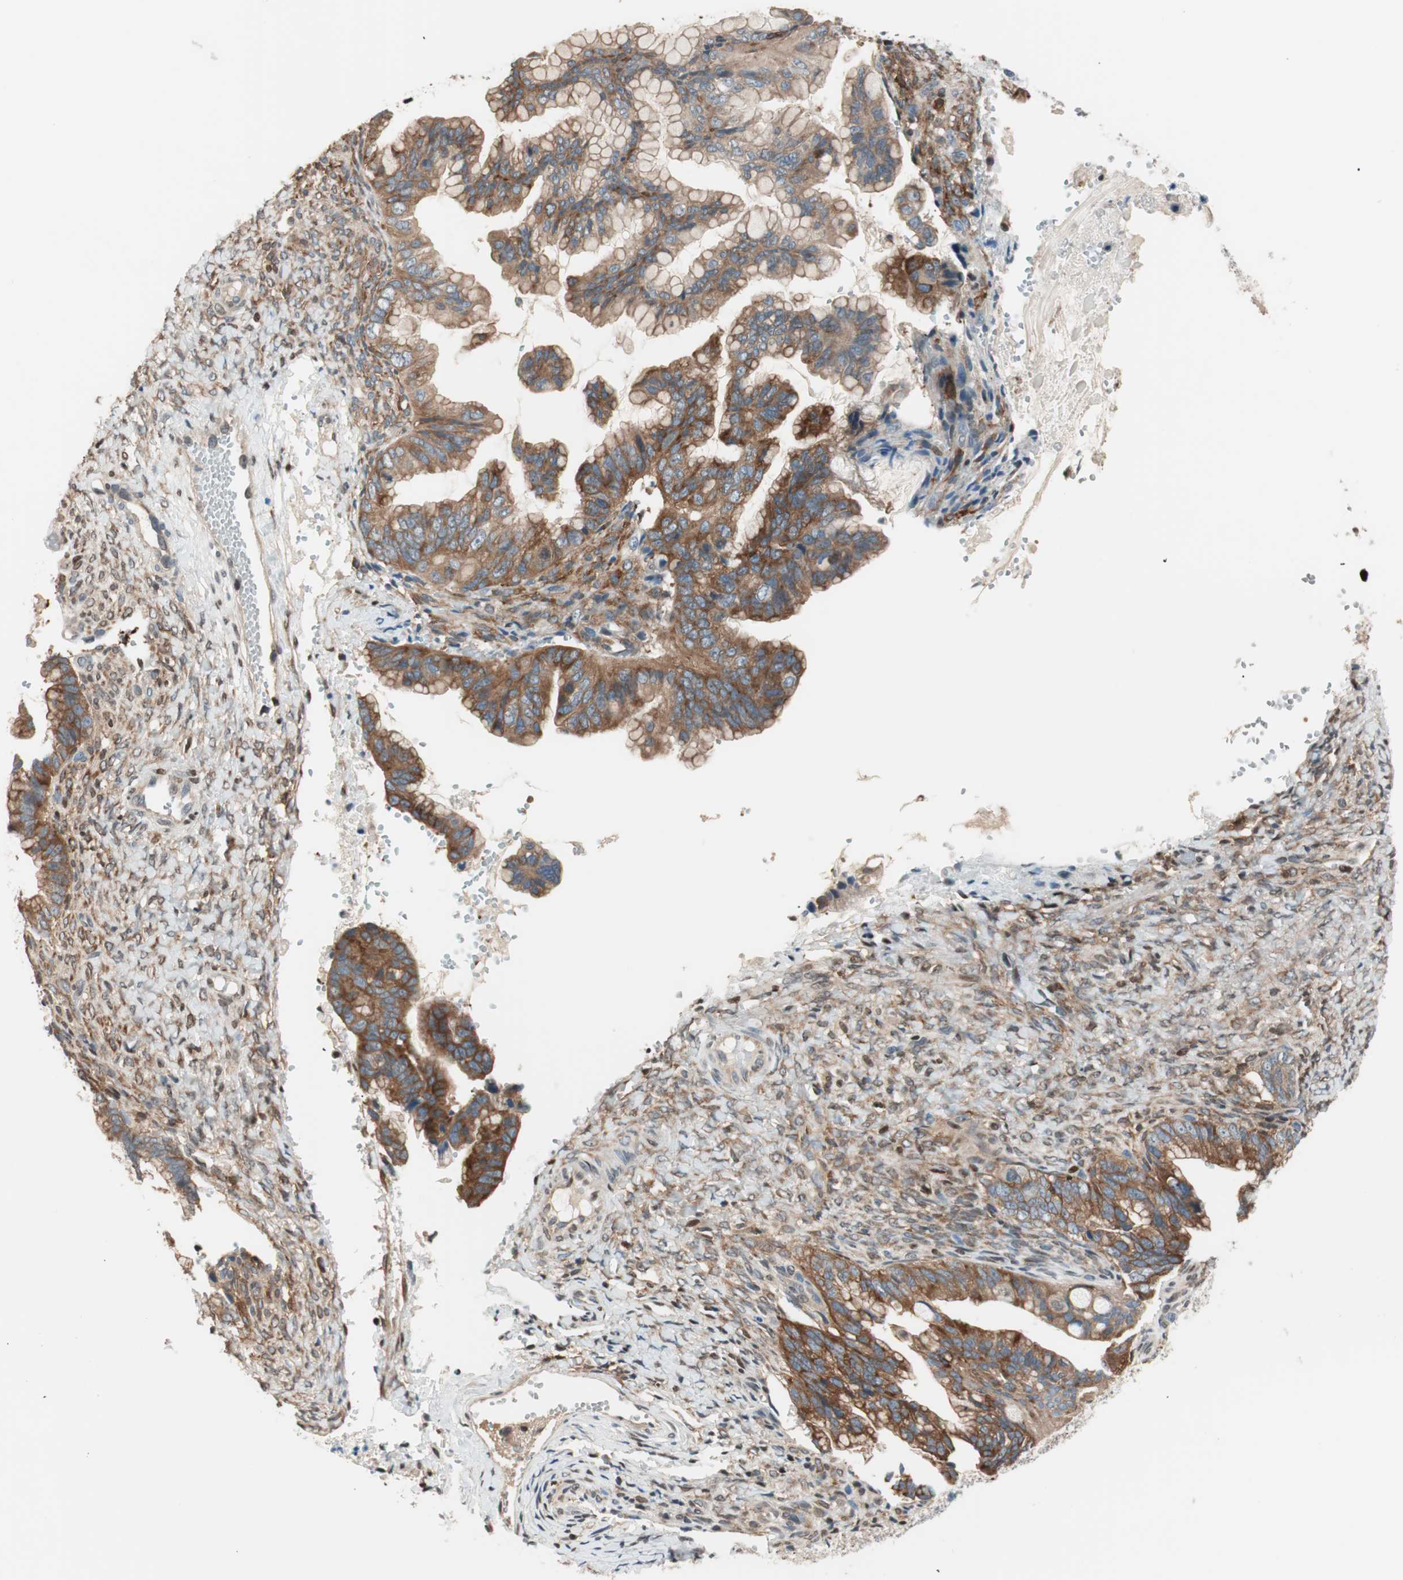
{"staining": {"intensity": "strong", "quantity": ">75%", "location": "cytoplasmic/membranous"}, "tissue": "ovarian cancer", "cell_type": "Tumor cells", "image_type": "cancer", "snomed": [{"axis": "morphology", "description": "Cystadenocarcinoma, mucinous, NOS"}, {"axis": "topography", "description": "Ovary"}], "caption": "Protein analysis of ovarian mucinous cystadenocarcinoma tissue exhibits strong cytoplasmic/membranous expression in about >75% of tumor cells. The staining was performed using DAB (3,3'-diaminobenzidine), with brown indicating positive protein expression. Nuclei are stained blue with hematoxylin.", "gene": "BIN1", "patient": {"sex": "female", "age": 36}}